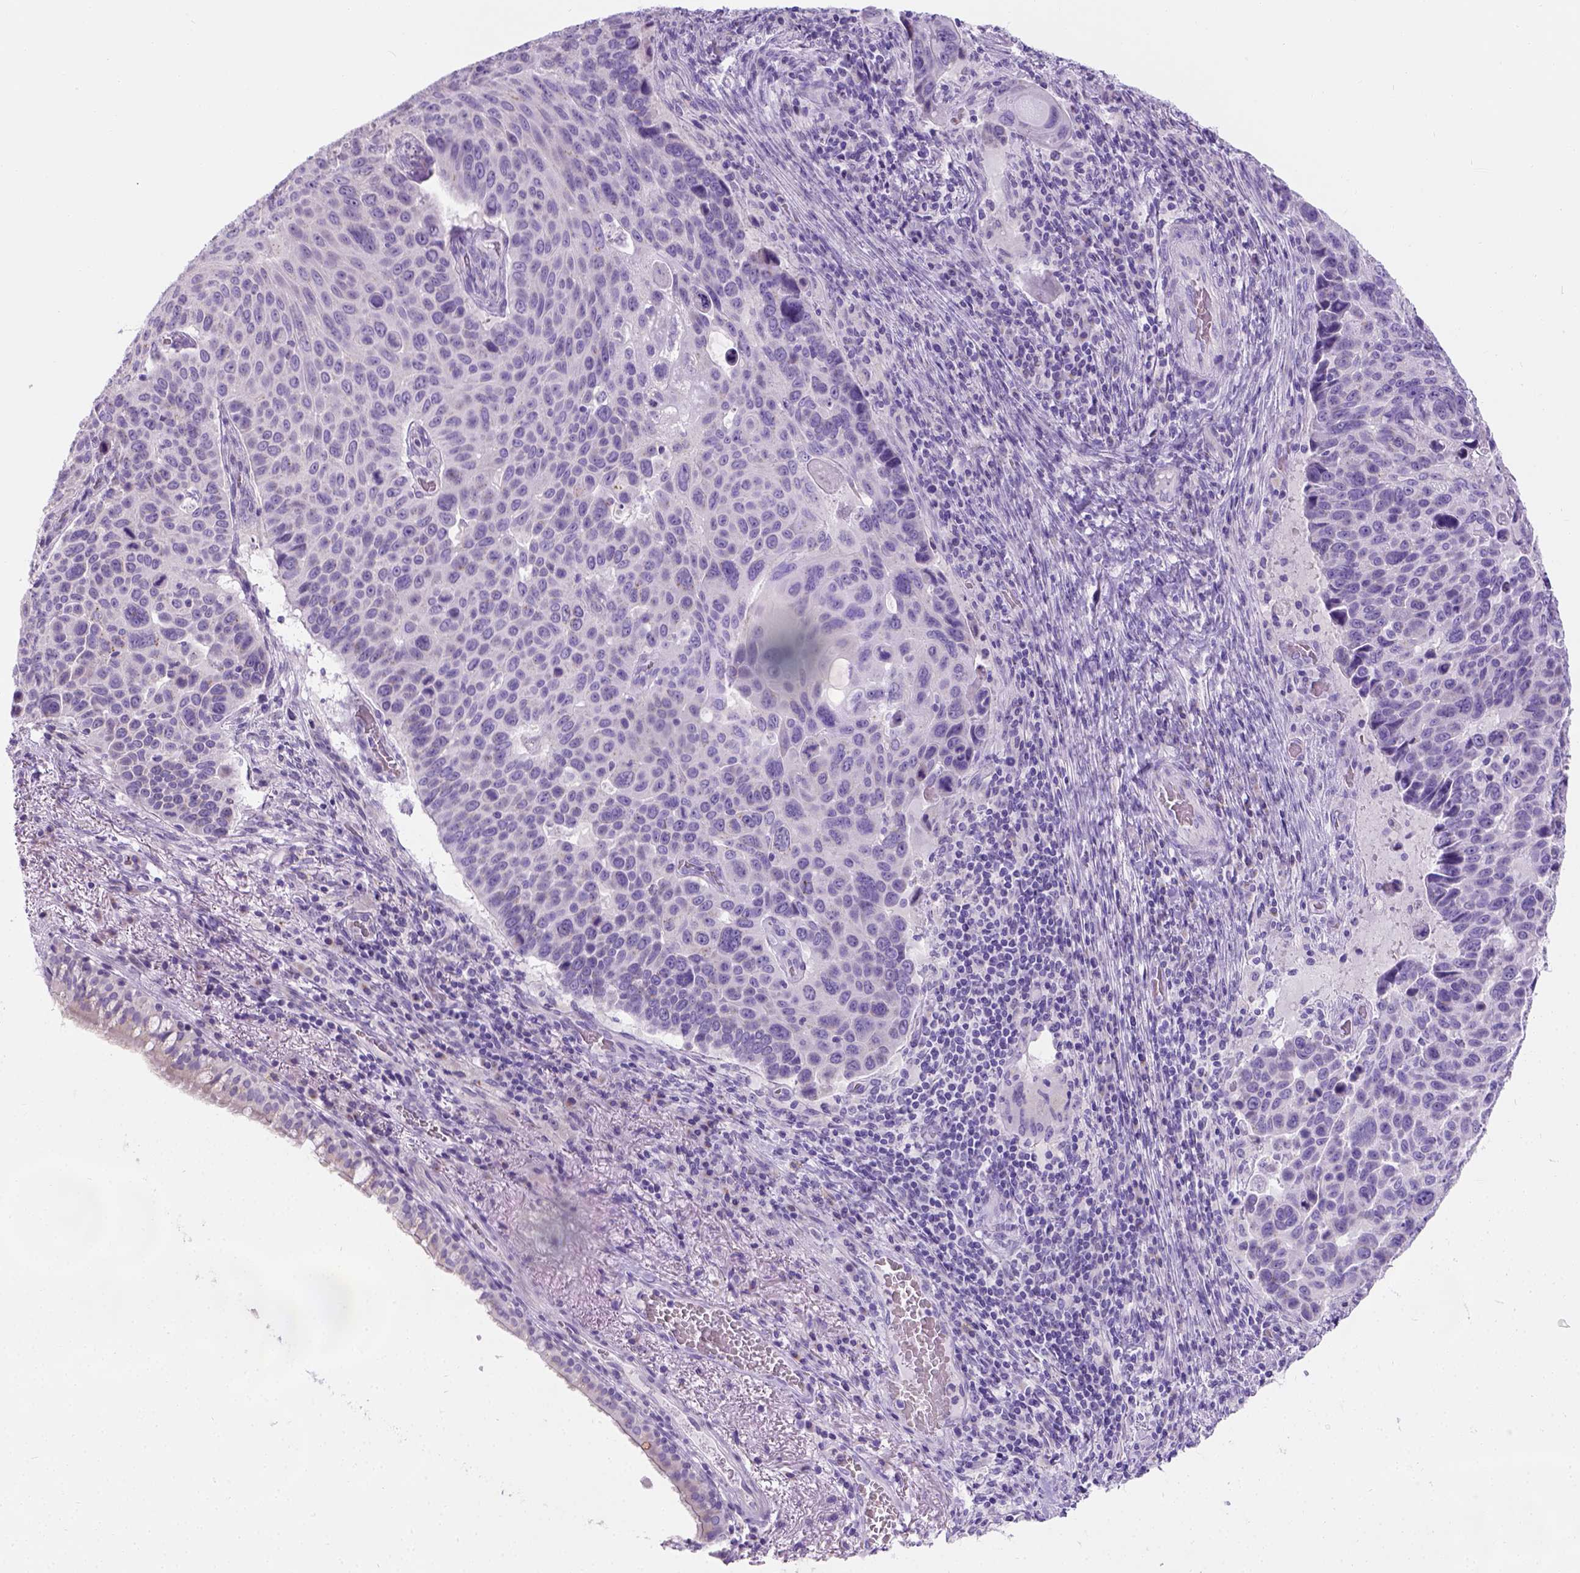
{"staining": {"intensity": "negative", "quantity": "none", "location": "none"}, "tissue": "lung cancer", "cell_type": "Tumor cells", "image_type": "cancer", "snomed": [{"axis": "morphology", "description": "Squamous cell carcinoma, NOS"}, {"axis": "topography", "description": "Lung"}], "caption": "Tumor cells are negative for brown protein staining in lung cancer. Brightfield microscopy of immunohistochemistry stained with DAB (3,3'-diaminobenzidine) (brown) and hematoxylin (blue), captured at high magnification.", "gene": "PHF7", "patient": {"sex": "male", "age": 68}}